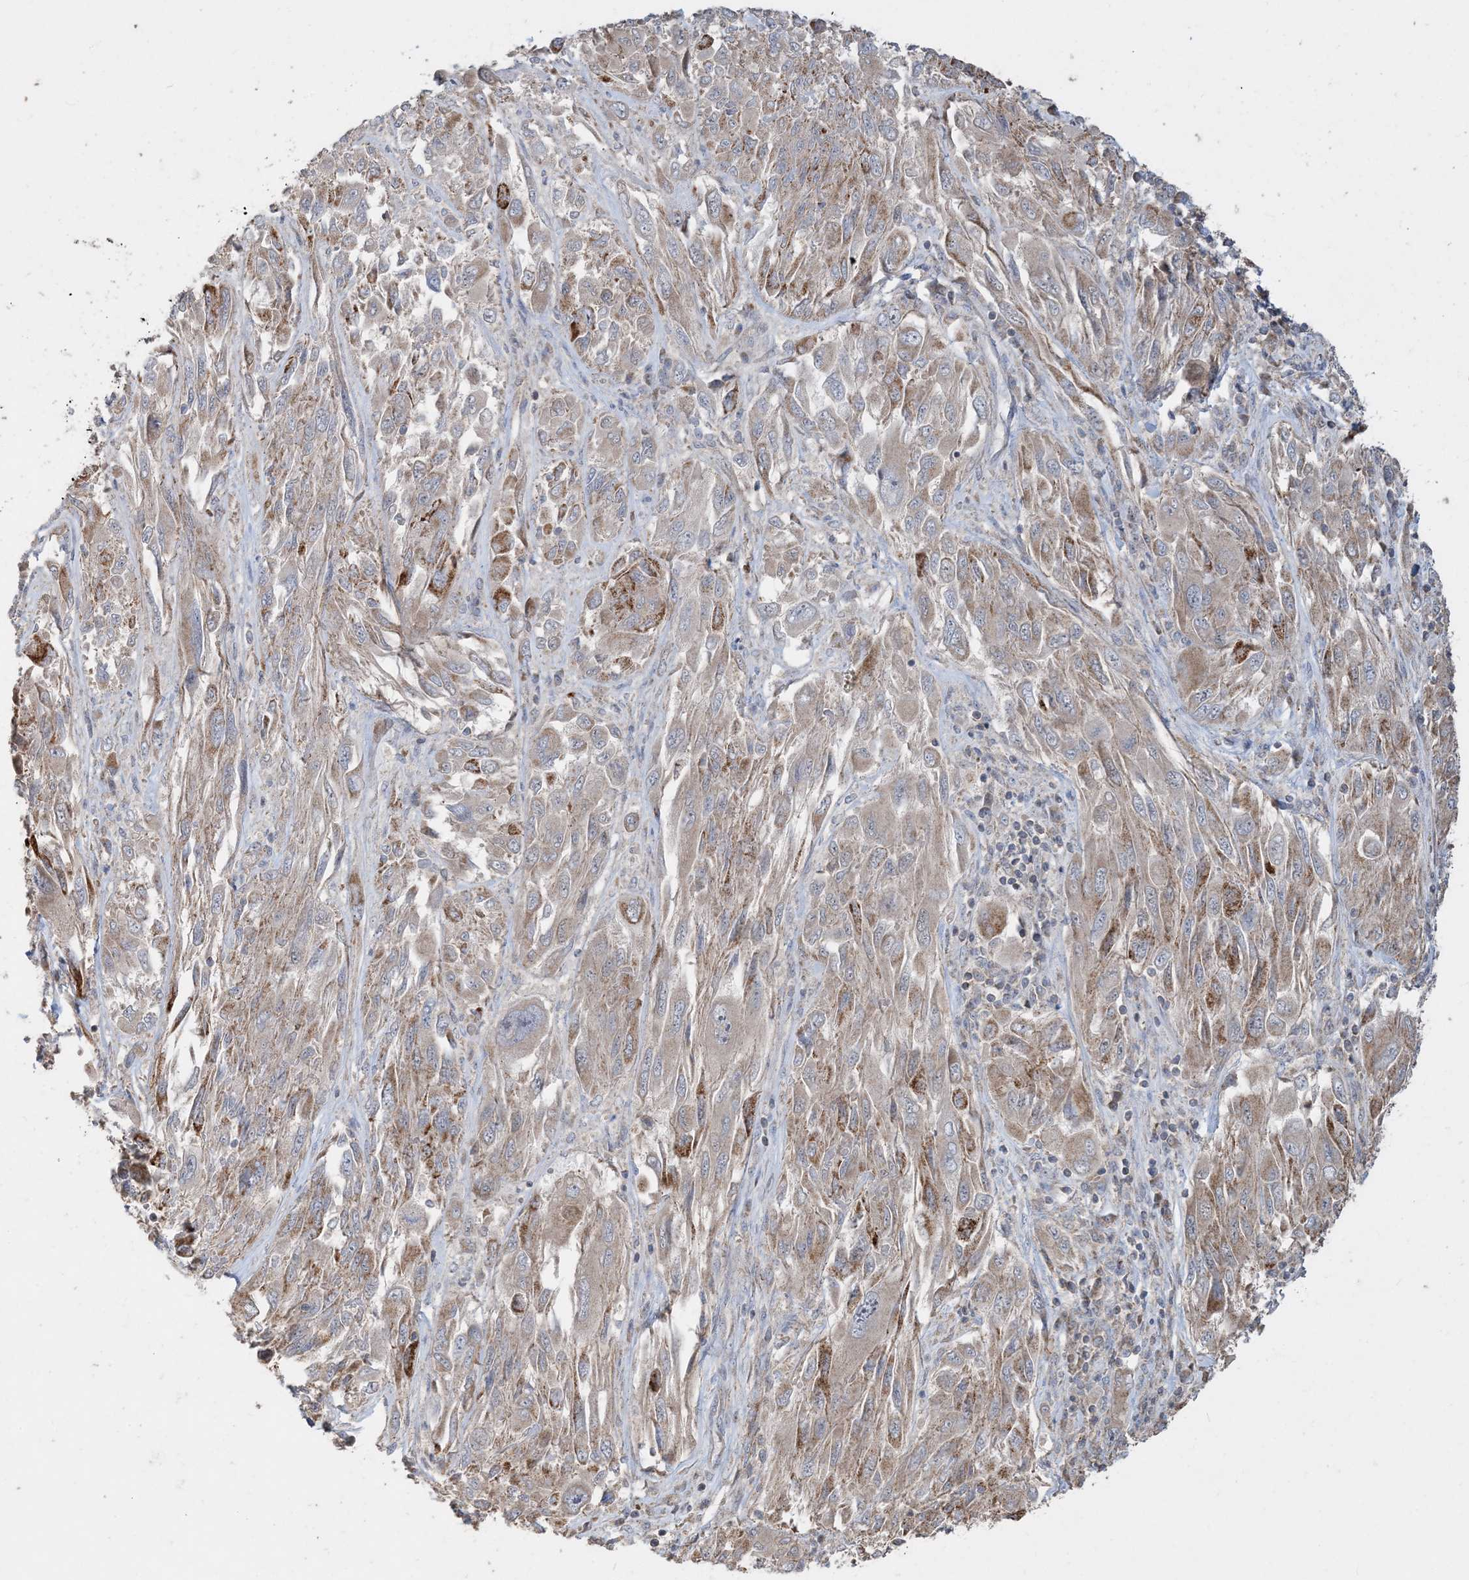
{"staining": {"intensity": "moderate", "quantity": "25%-75%", "location": "cytoplasmic/membranous"}, "tissue": "melanoma", "cell_type": "Tumor cells", "image_type": "cancer", "snomed": [{"axis": "morphology", "description": "Malignant melanoma, NOS"}, {"axis": "topography", "description": "Skin"}], "caption": "About 25%-75% of tumor cells in human malignant melanoma exhibit moderate cytoplasmic/membranous protein staining as visualized by brown immunohistochemical staining.", "gene": "ECHDC1", "patient": {"sex": "female", "age": 91}}